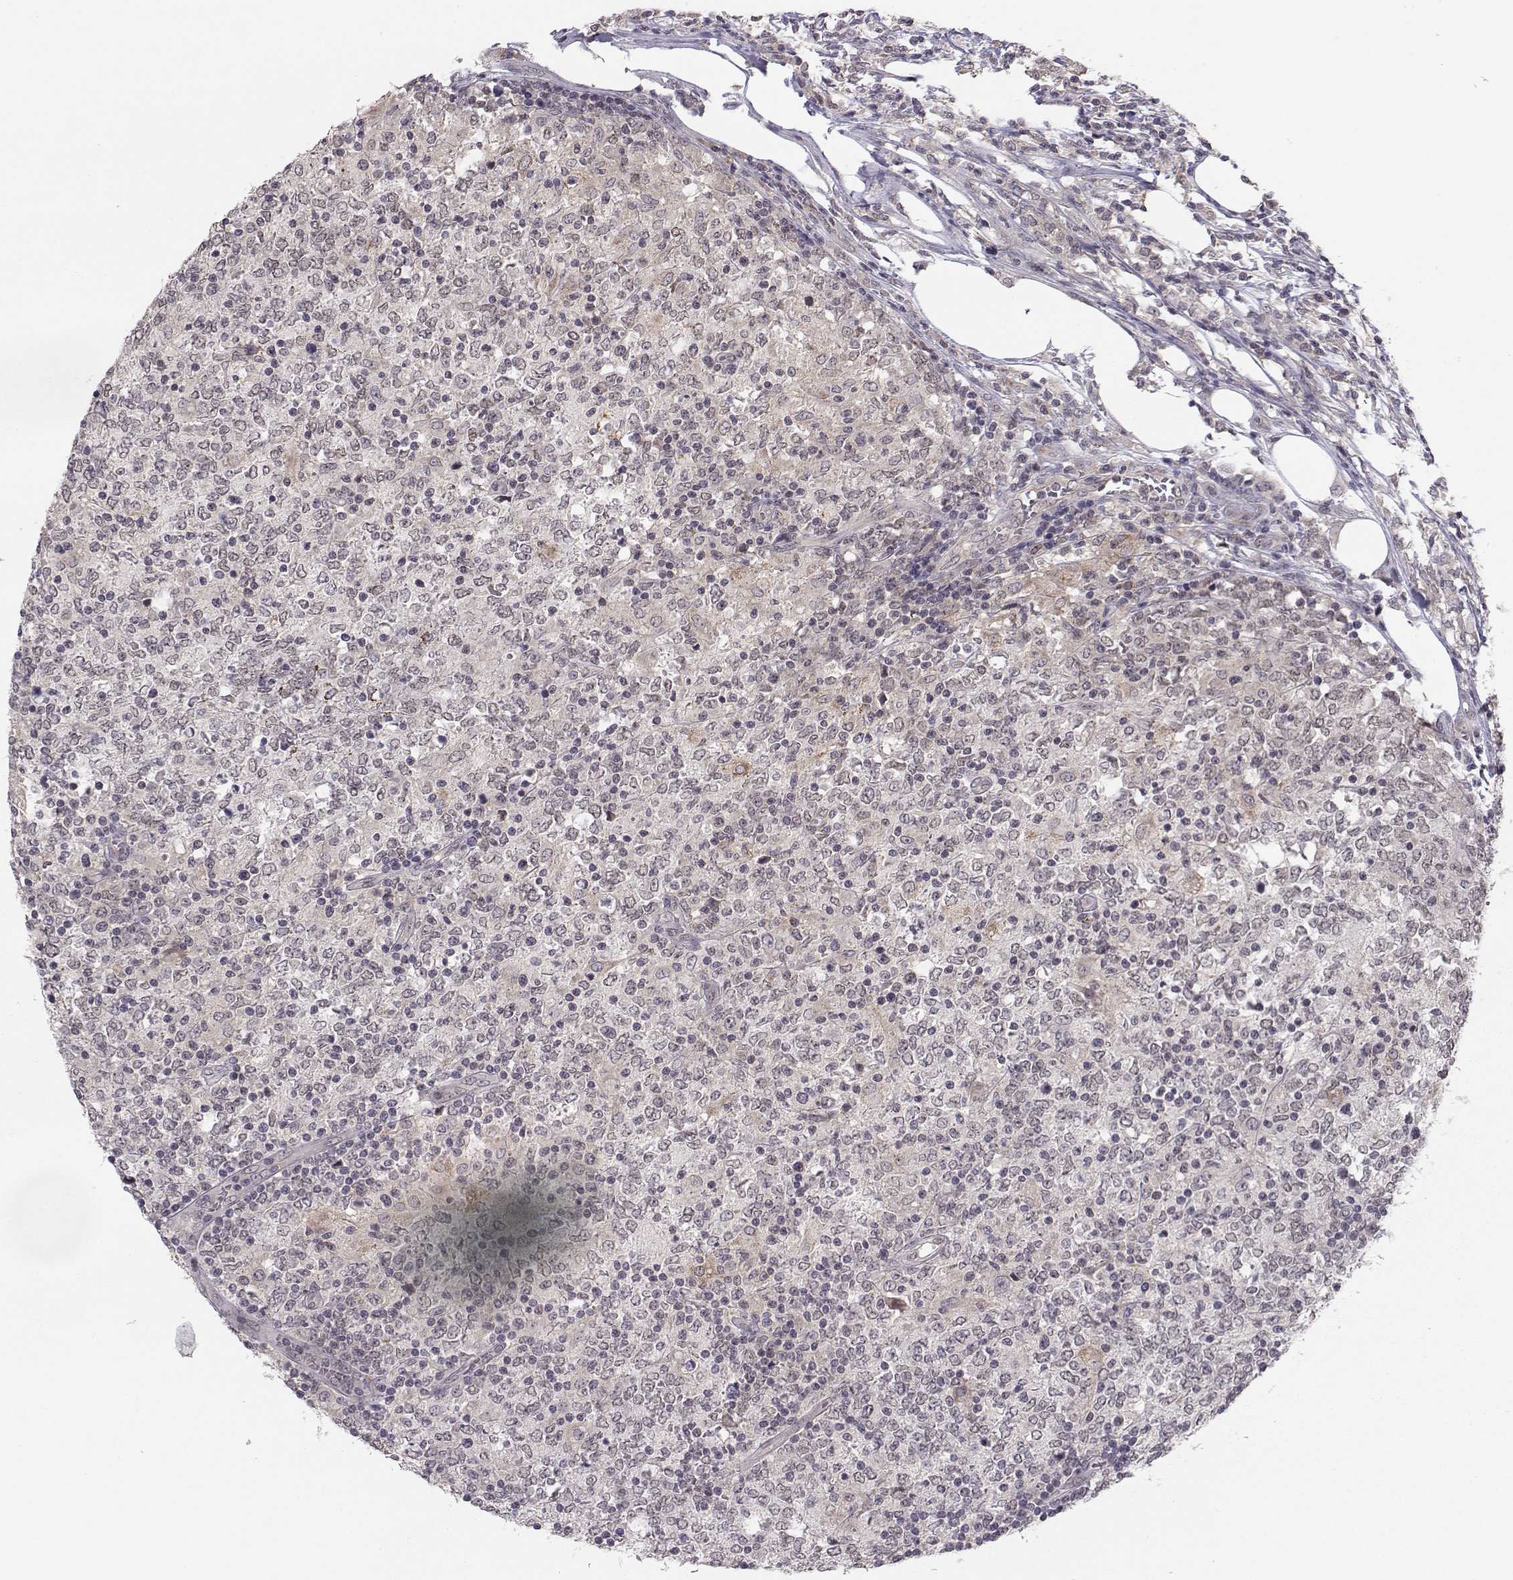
{"staining": {"intensity": "negative", "quantity": "none", "location": "none"}, "tissue": "lymphoma", "cell_type": "Tumor cells", "image_type": "cancer", "snomed": [{"axis": "morphology", "description": "Malignant lymphoma, non-Hodgkin's type, High grade"}, {"axis": "topography", "description": "Lymph node"}], "caption": "DAB (3,3'-diaminobenzidine) immunohistochemical staining of malignant lymphoma, non-Hodgkin's type (high-grade) exhibits no significant positivity in tumor cells. (Brightfield microscopy of DAB (3,3'-diaminobenzidine) immunohistochemistry (IHC) at high magnification).", "gene": "KIF13B", "patient": {"sex": "female", "age": 84}}